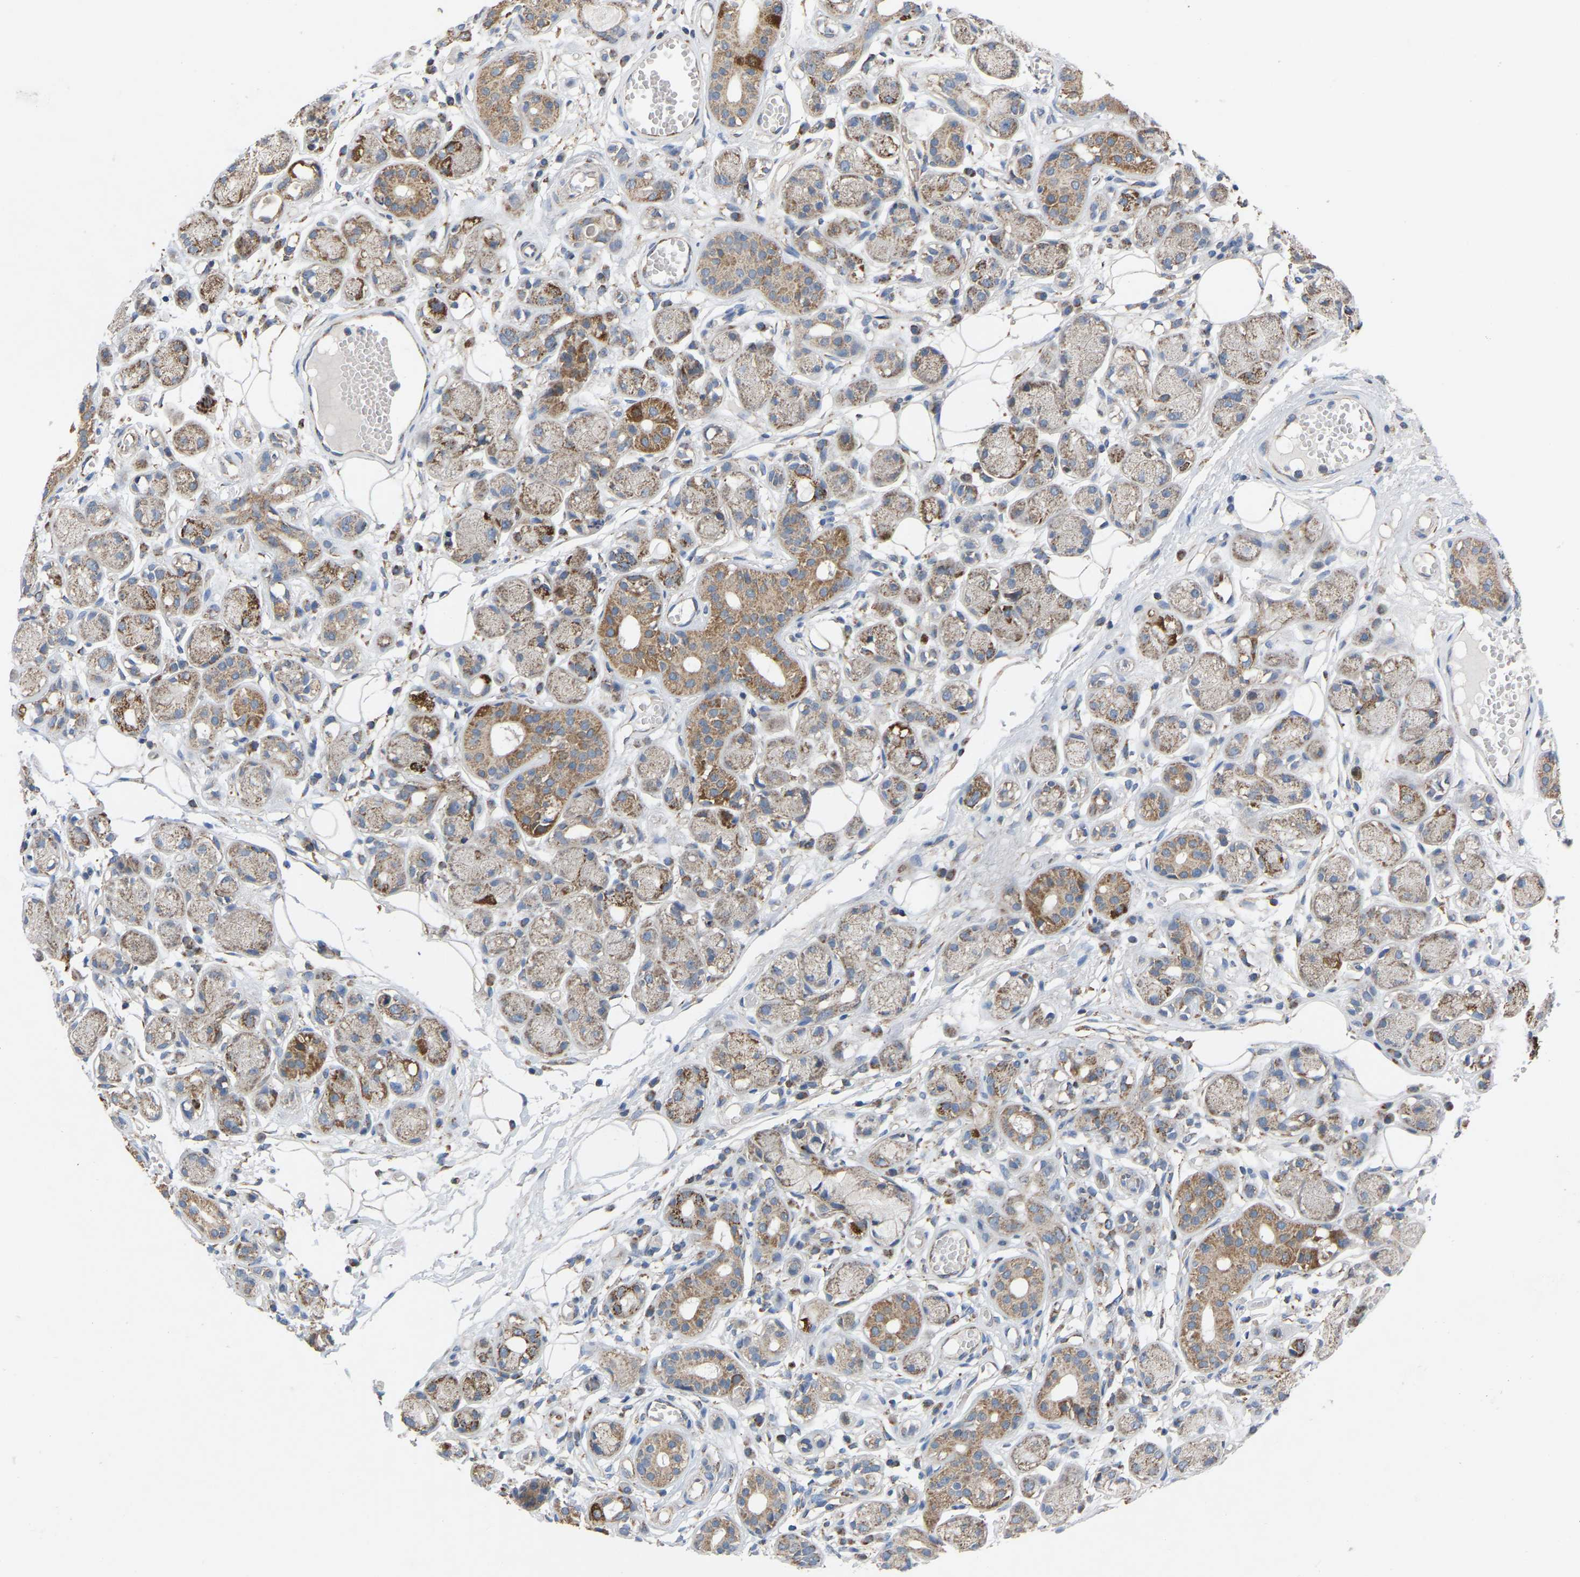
{"staining": {"intensity": "weak", "quantity": ">75%", "location": "cytoplasmic/membranous"}, "tissue": "adipose tissue", "cell_type": "Adipocytes", "image_type": "normal", "snomed": [{"axis": "morphology", "description": "Normal tissue, NOS"}, {"axis": "morphology", "description": "Inflammation, NOS"}, {"axis": "topography", "description": "Salivary gland"}, {"axis": "topography", "description": "Peripheral nerve tissue"}], "caption": "Weak cytoplasmic/membranous positivity is present in approximately >75% of adipocytes in normal adipose tissue. (DAB (3,3'-diaminobenzidine) IHC, brown staining for protein, blue staining for nuclei).", "gene": "BCL10", "patient": {"sex": "female", "age": 75}}